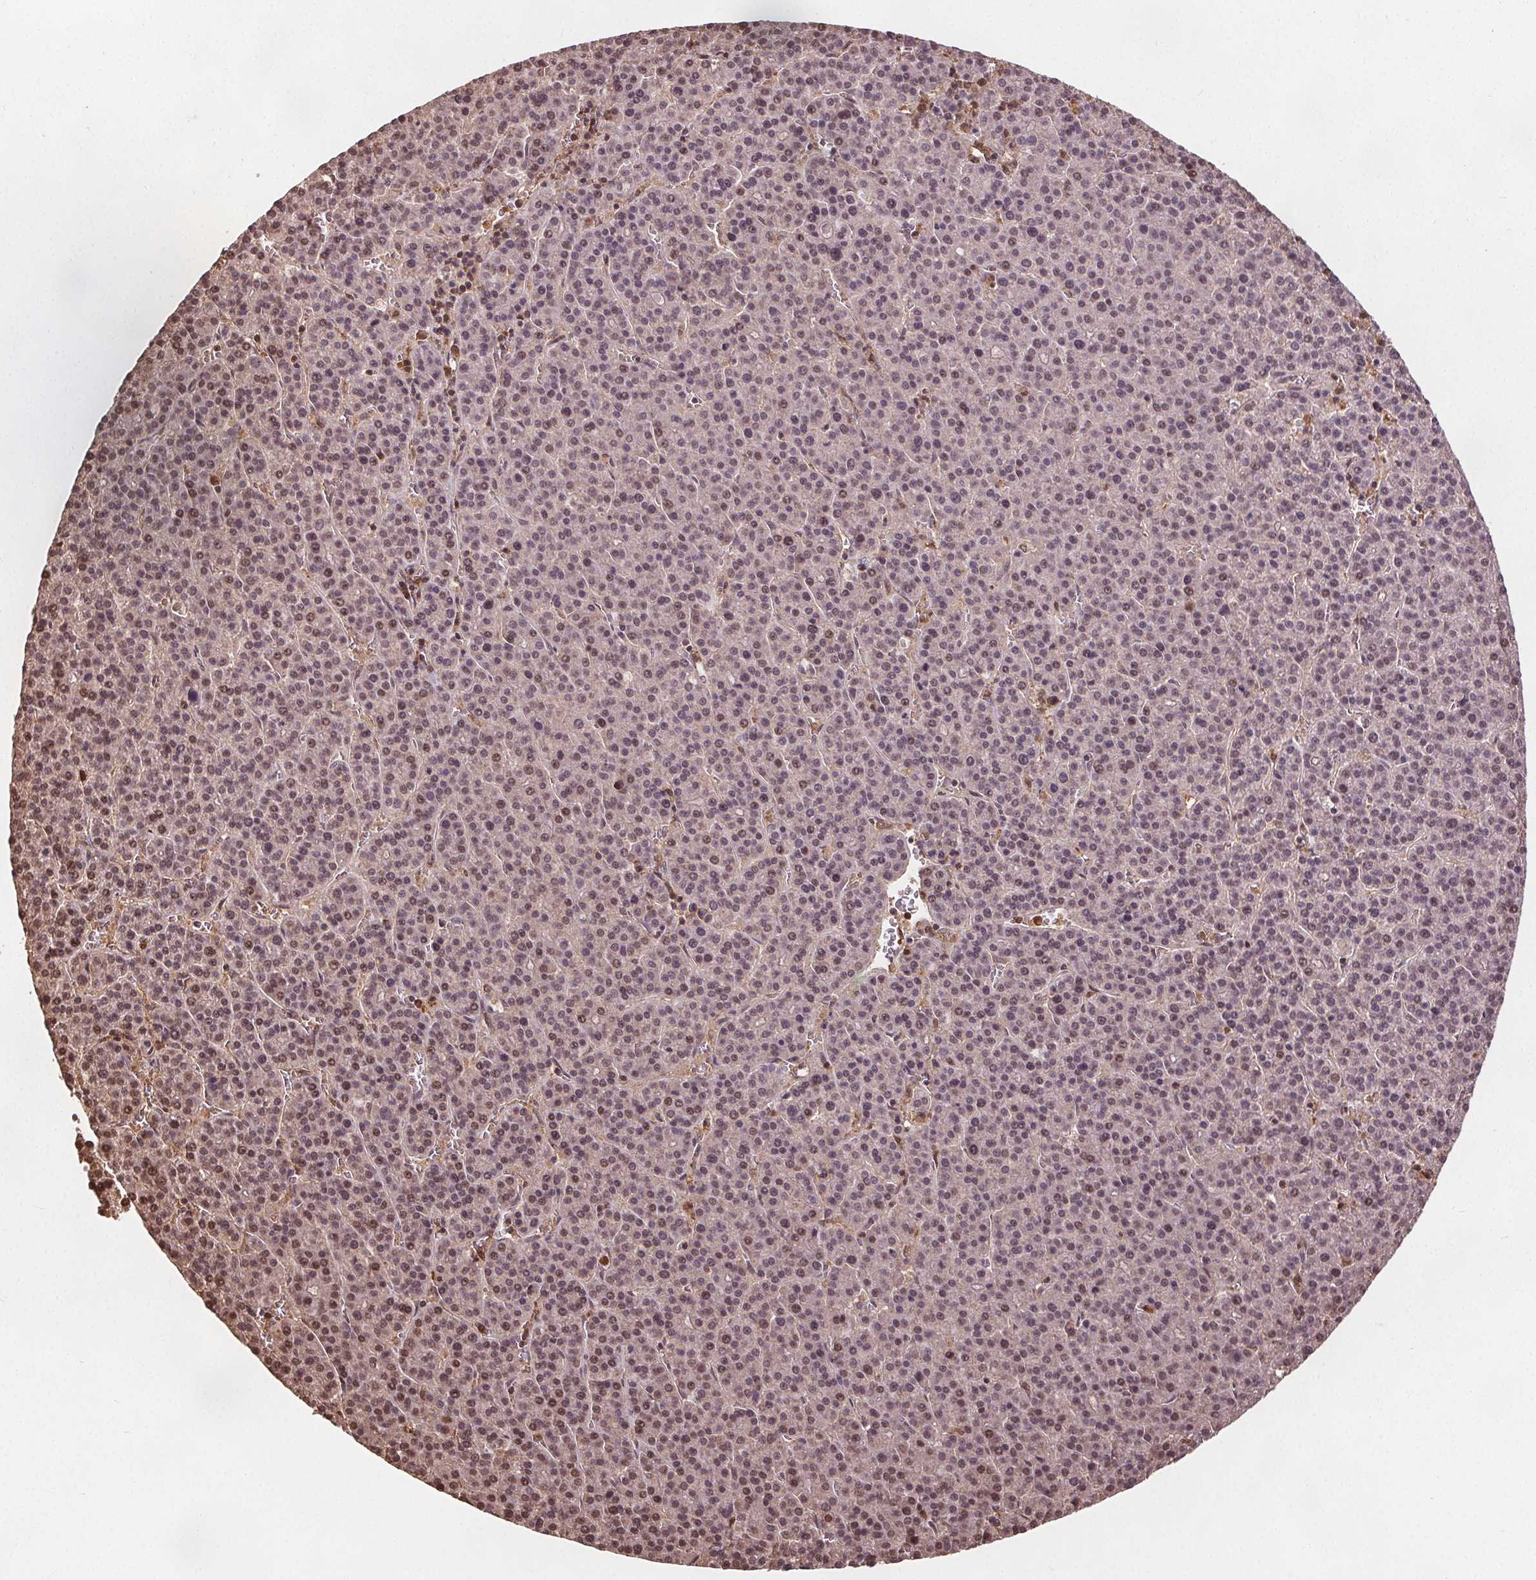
{"staining": {"intensity": "moderate", "quantity": "<25%", "location": "nuclear"}, "tissue": "liver cancer", "cell_type": "Tumor cells", "image_type": "cancer", "snomed": [{"axis": "morphology", "description": "Carcinoma, Hepatocellular, NOS"}, {"axis": "topography", "description": "Liver"}], "caption": "DAB (3,3'-diaminobenzidine) immunohistochemical staining of liver hepatocellular carcinoma demonstrates moderate nuclear protein positivity in approximately <25% of tumor cells.", "gene": "ENO1", "patient": {"sex": "female", "age": 58}}